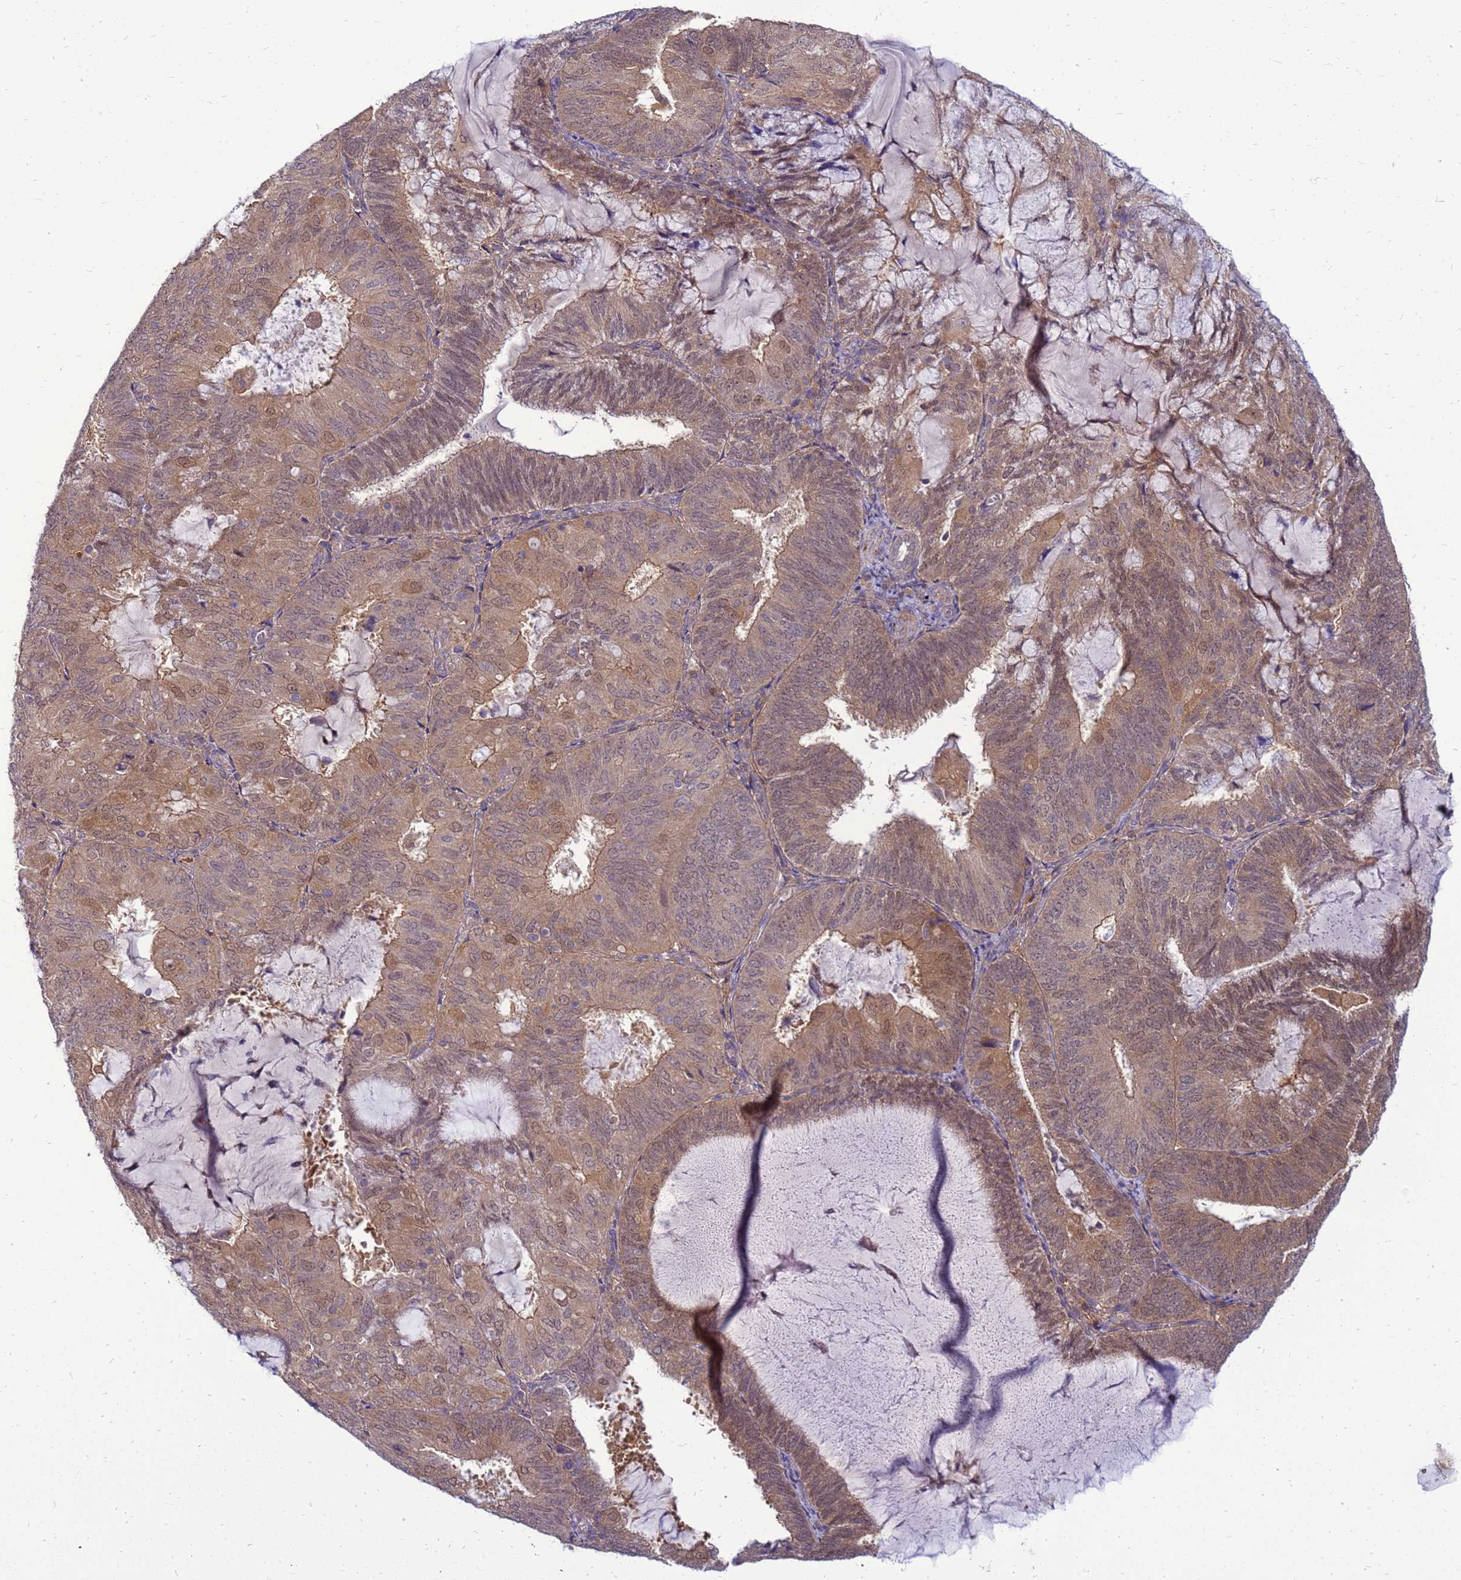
{"staining": {"intensity": "moderate", "quantity": ">75%", "location": "cytoplasmic/membranous"}, "tissue": "endometrial cancer", "cell_type": "Tumor cells", "image_type": "cancer", "snomed": [{"axis": "morphology", "description": "Adenocarcinoma, NOS"}, {"axis": "topography", "description": "Endometrium"}], "caption": "IHC of human endometrial cancer (adenocarcinoma) exhibits medium levels of moderate cytoplasmic/membranous expression in approximately >75% of tumor cells.", "gene": "ENOPH1", "patient": {"sex": "female", "age": 81}}